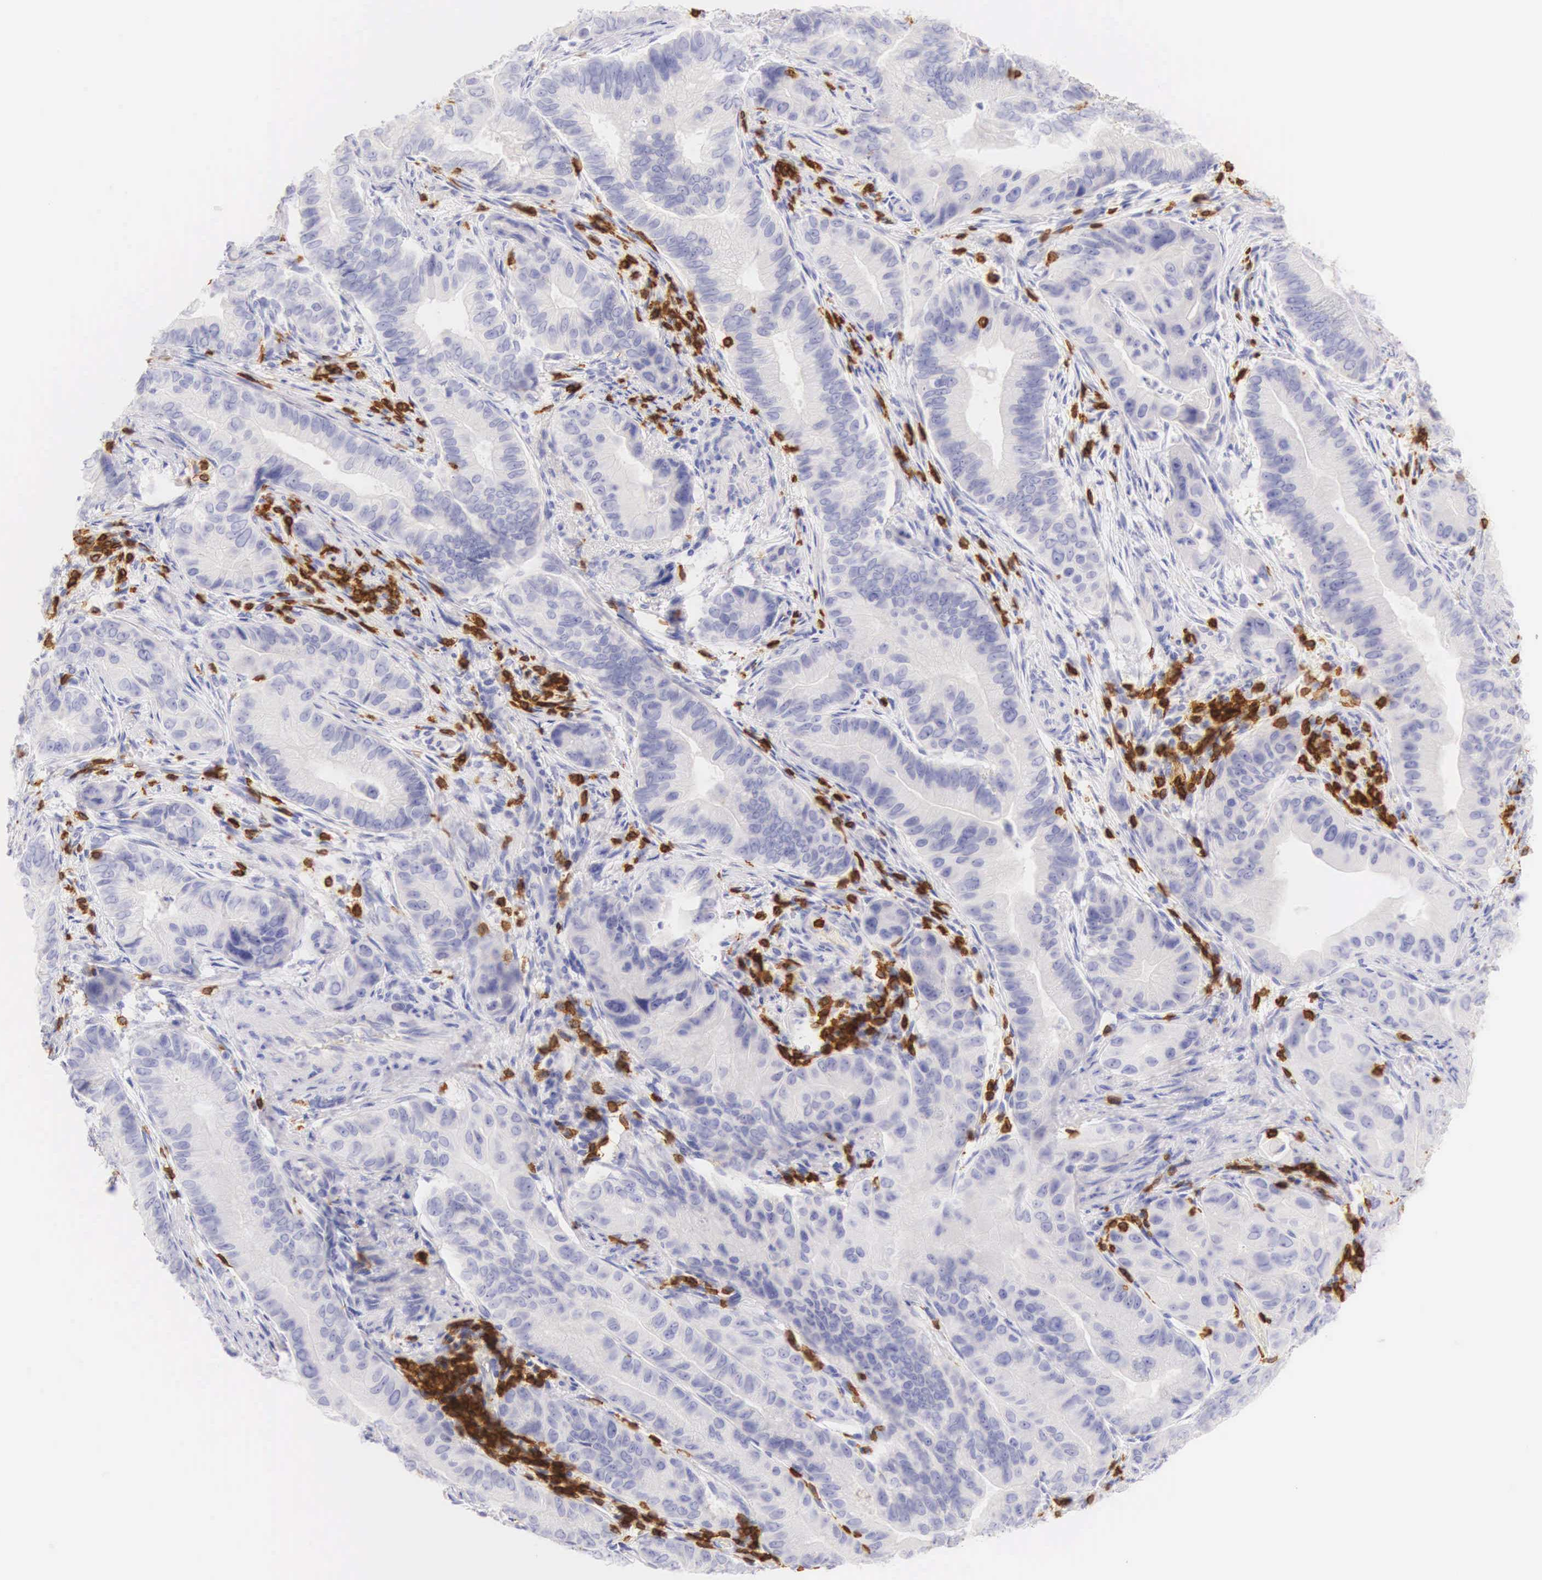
{"staining": {"intensity": "negative", "quantity": "none", "location": "none"}, "tissue": "pancreatic cancer", "cell_type": "Tumor cells", "image_type": "cancer", "snomed": [{"axis": "morphology", "description": "Adenocarcinoma, NOS"}, {"axis": "topography", "description": "Pancreas"}, {"axis": "topography", "description": "Stomach, upper"}], "caption": "Immunohistochemistry of pancreatic adenocarcinoma displays no expression in tumor cells. (DAB immunohistochemistry with hematoxylin counter stain).", "gene": "CD3E", "patient": {"sex": "male", "age": 77}}